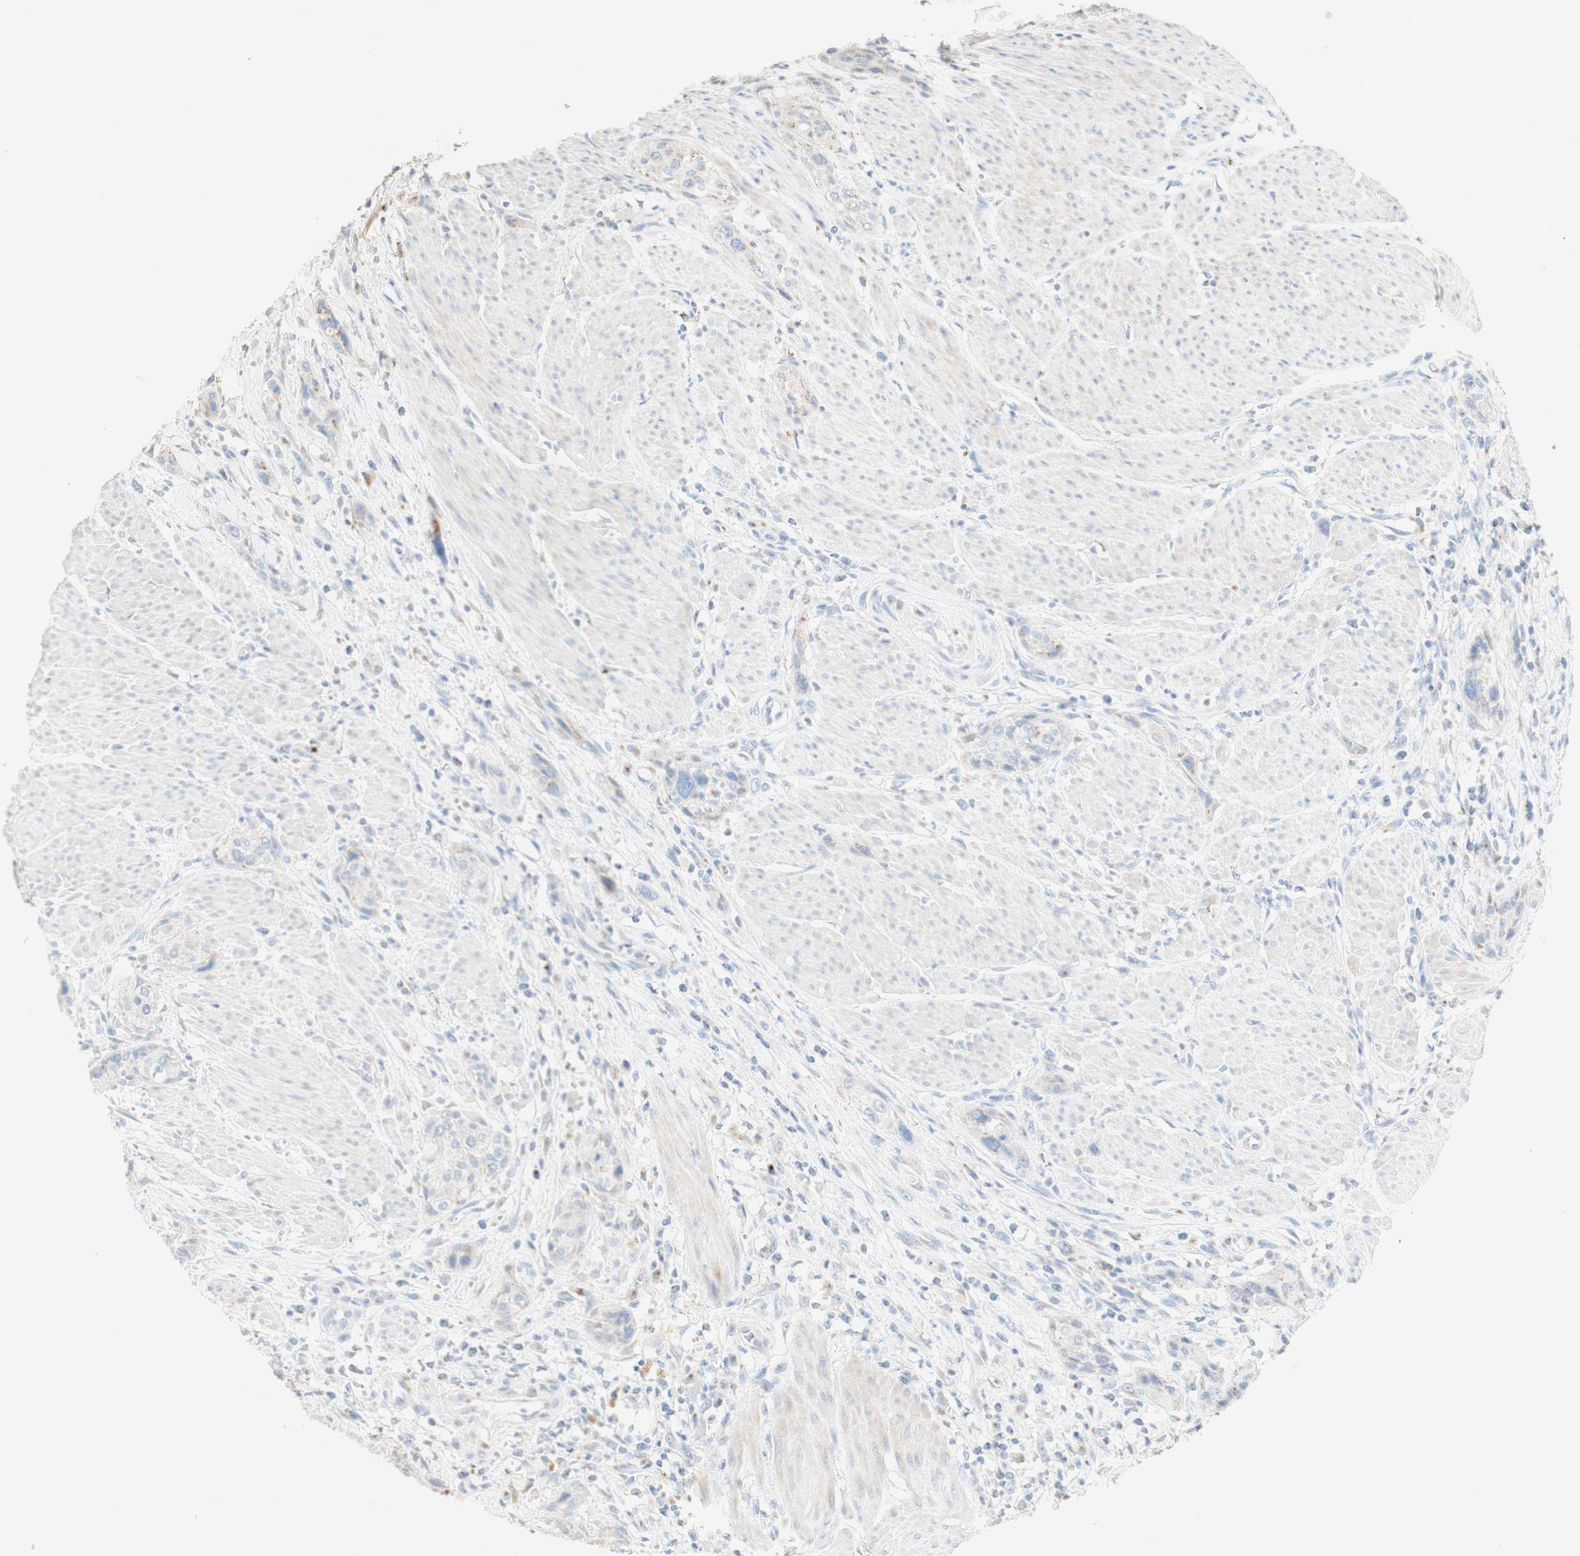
{"staining": {"intensity": "weak", "quantity": "<25%", "location": "cytoplasmic/membranous"}, "tissue": "urothelial cancer", "cell_type": "Tumor cells", "image_type": "cancer", "snomed": [{"axis": "morphology", "description": "Urothelial carcinoma, High grade"}, {"axis": "topography", "description": "Urinary bladder"}], "caption": "Immunohistochemistry image of neoplastic tissue: high-grade urothelial carcinoma stained with DAB exhibits no significant protein positivity in tumor cells.", "gene": "MANEA", "patient": {"sex": "male", "age": 35}}